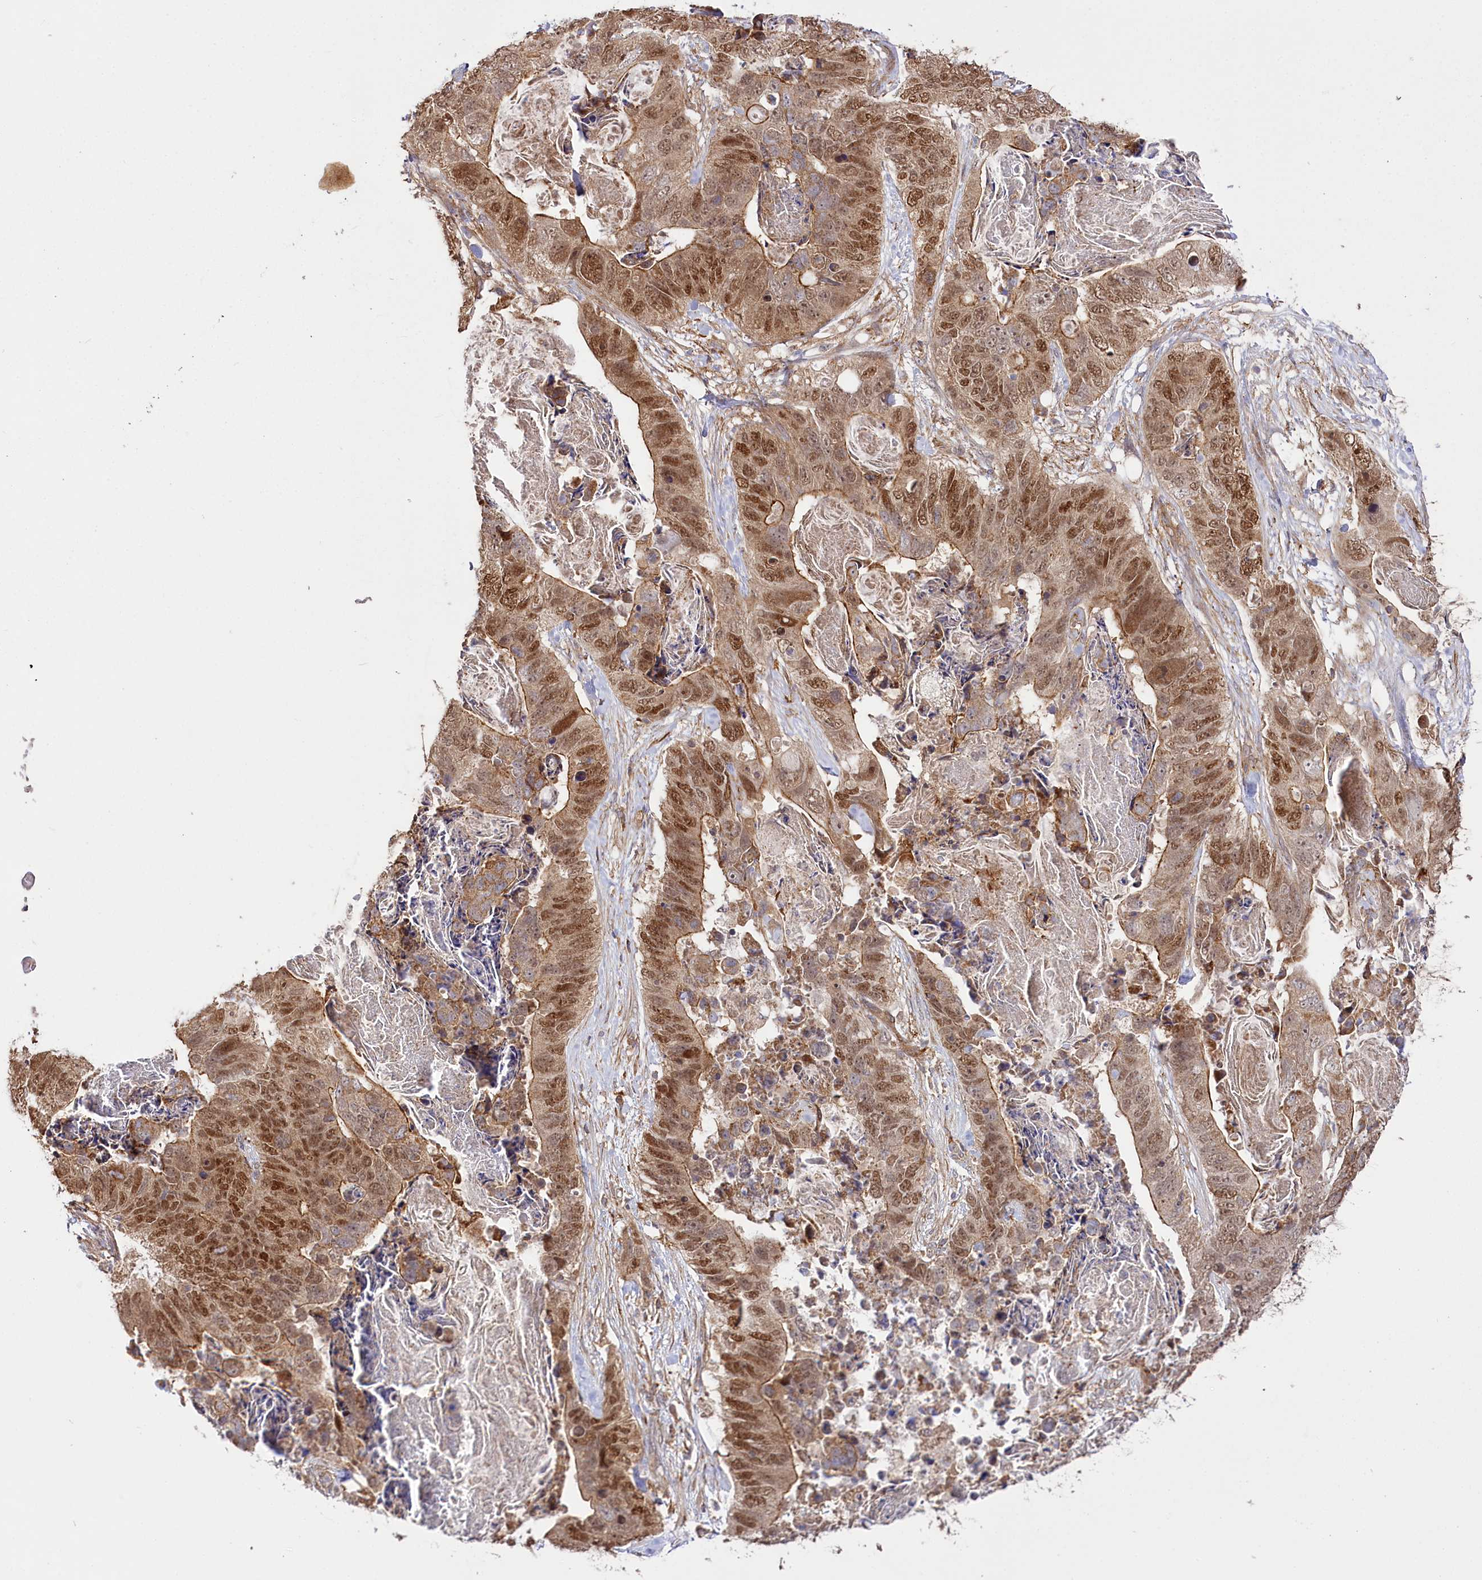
{"staining": {"intensity": "moderate", "quantity": ">75%", "location": "cytoplasmic/membranous,nuclear"}, "tissue": "stomach cancer", "cell_type": "Tumor cells", "image_type": "cancer", "snomed": [{"axis": "morphology", "description": "Adenocarcinoma, NOS"}, {"axis": "topography", "description": "Stomach"}], "caption": "IHC of stomach adenocarcinoma exhibits medium levels of moderate cytoplasmic/membranous and nuclear expression in approximately >75% of tumor cells.", "gene": "CCDC91", "patient": {"sex": "female", "age": 89}}